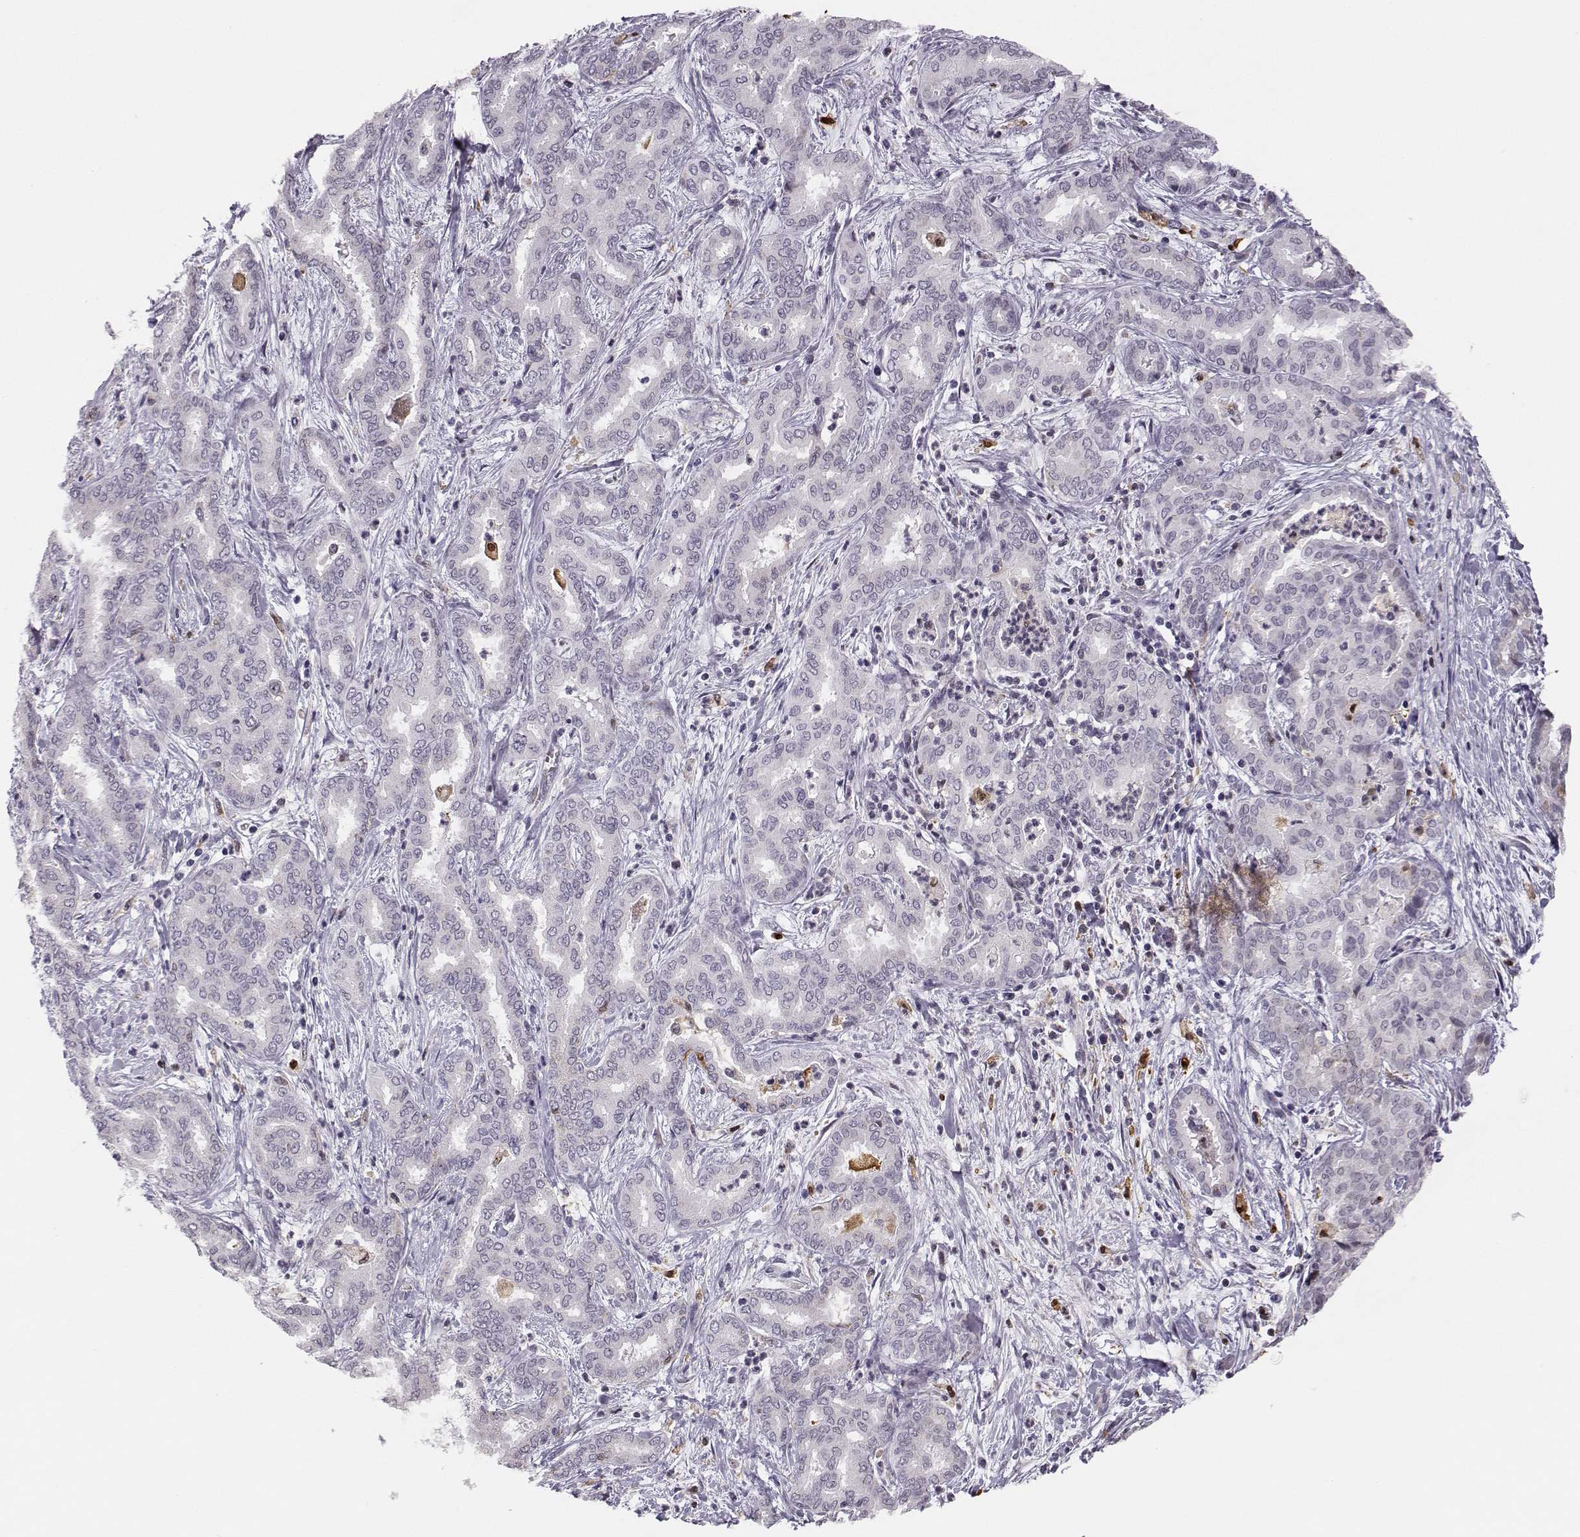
{"staining": {"intensity": "negative", "quantity": "none", "location": "none"}, "tissue": "liver cancer", "cell_type": "Tumor cells", "image_type": "cancer", "snomed": [{"axis": "morphology", "description": "Cholangiocarcinoma"}, {"axis": "topography", "description": "Liver"}], "caption": "Human liver cancer (cholangiocarcinoma) stained for a protein using immunohistochemistry shows no expression in tumor cells.", "gene": "HTR7", "patient": {"sex": "female", "age": 64}}